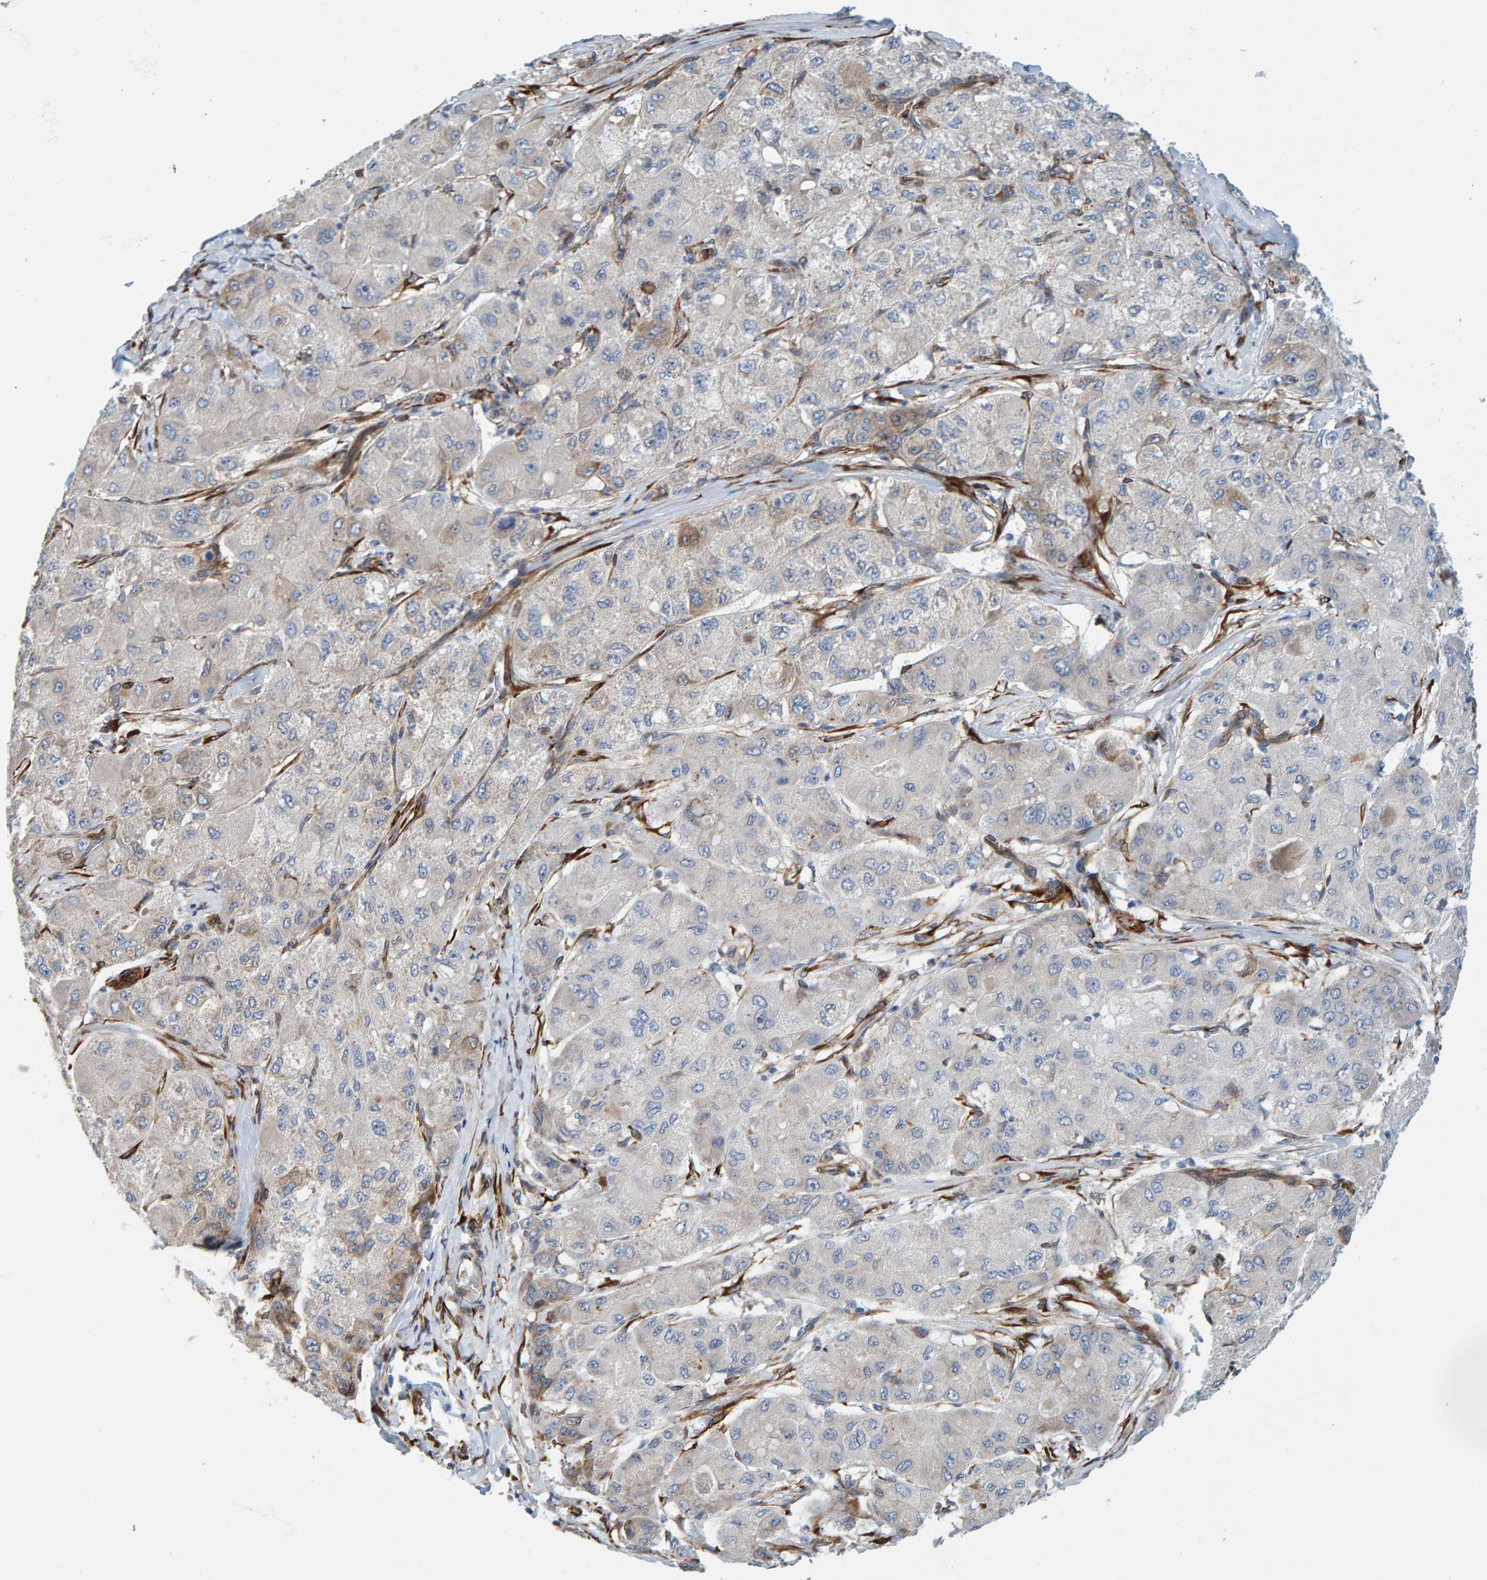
{"staining": {"intensity": "weak", "quantity": "<25%", "location": "cytoplasmic/membranous"}, "tissue": "liver cancer", "cell_type": "Tumor cells", "image_type": "cancer", "snomed": [{"axis": "morphology", "description": "Carcinoma, Hepatocellular, NOS"}, {"axis": "topography", "description": "Liver"}], "caption": "A photomicrograph of liver cancer (hepatocellular carcinoma) stained for a protein reveals no brown staining in tumor cells. (Brightfield microscopy of DAB (3,3'-diaminobenzidine) immunohistochemistry at high magnification).", "gene": "MMP16", "patient": {"sex": "male", "age": 80}}